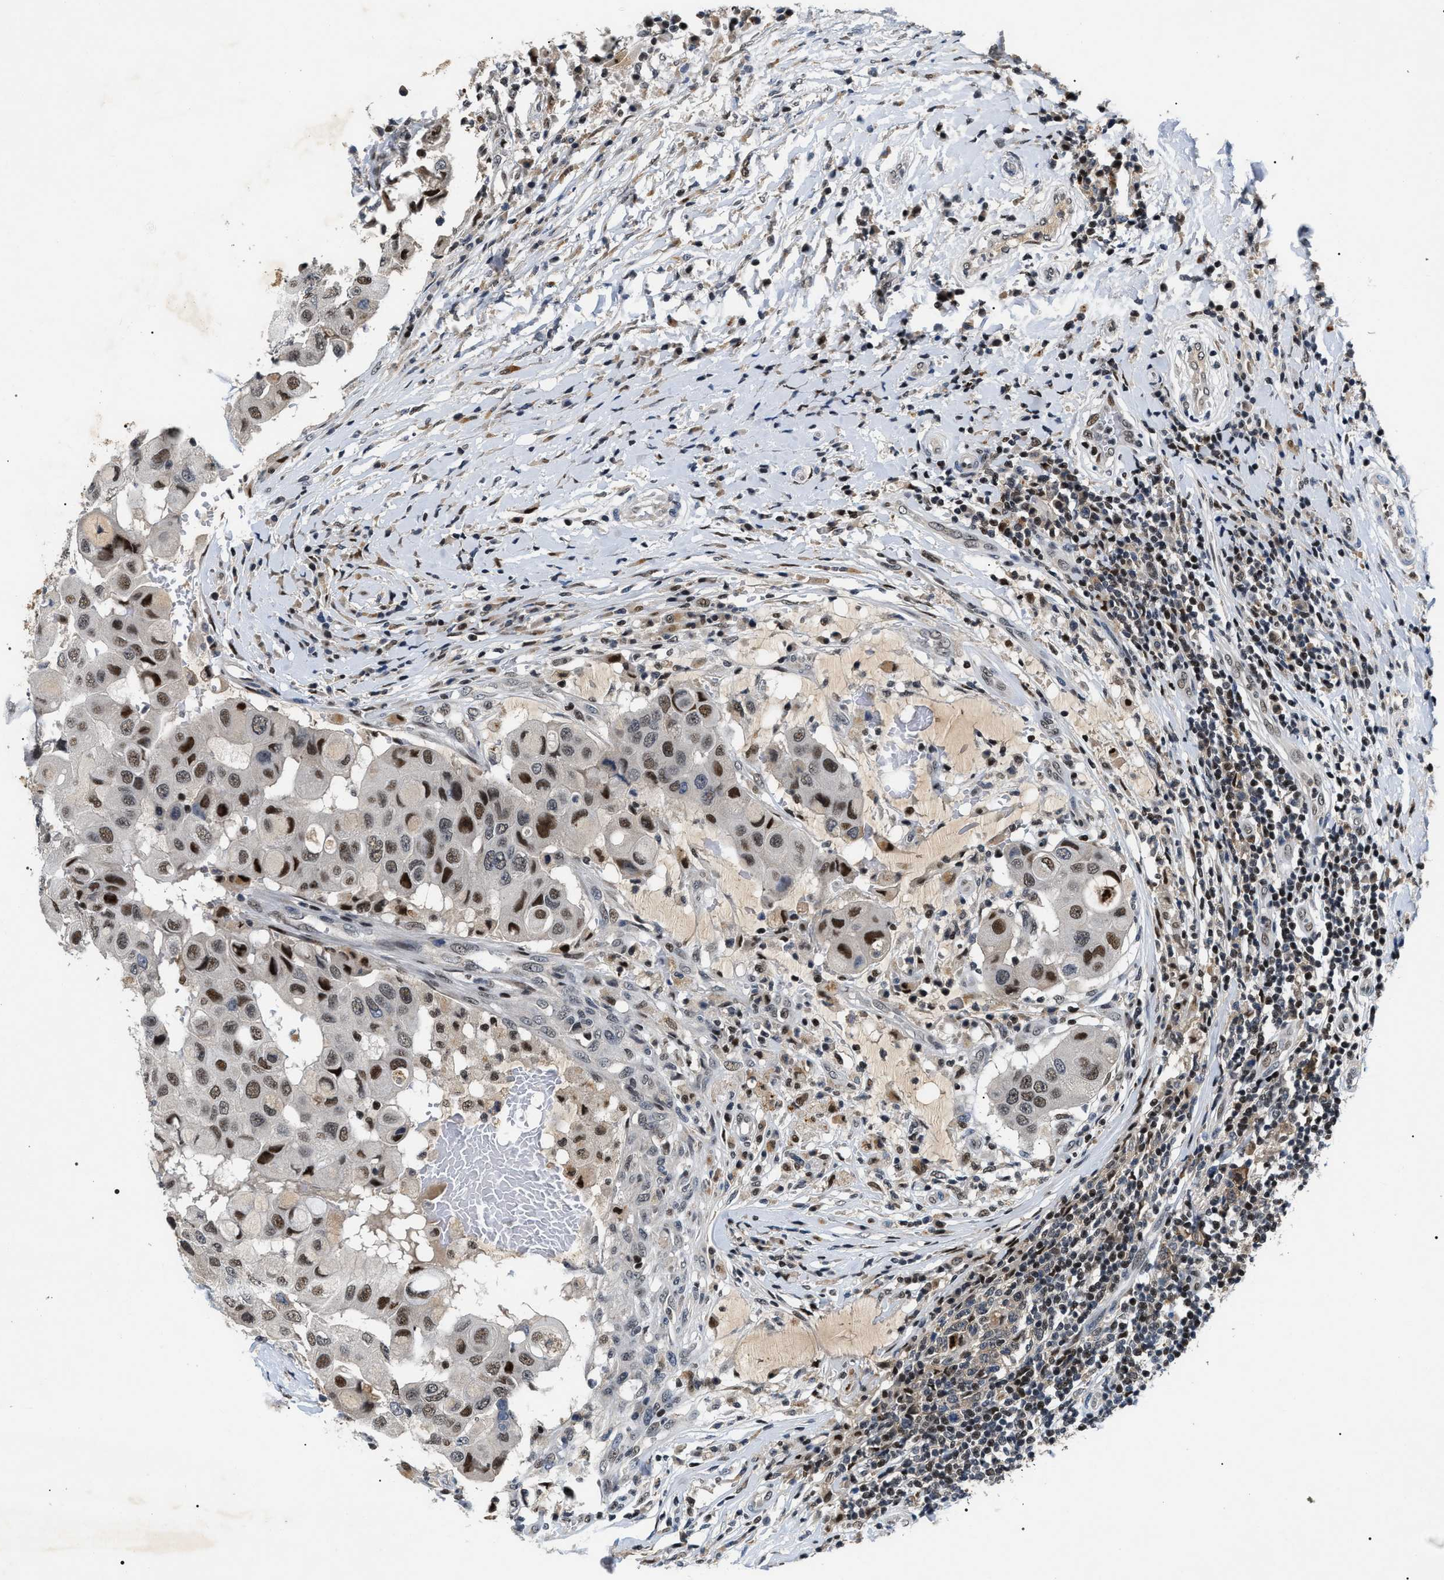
{"staining": {"intensity": "strong", "quantity": ">75%", "location": "nuclear"}, "tissue": "breast cancer", "cell_type": "Tumor cells", "image_type": "cancer", "snomed": [{"axis": "morphology", "description": "Duct carcinoma"}, {"axis": "topography", "description": "Breast"}], "caption": "Strong nuclear positivity is present in about >75% of tumor cells in intraductal carcinoma (breast).", "gene": "C7orf25", "patient": {"sex": "female", "age": 27}}